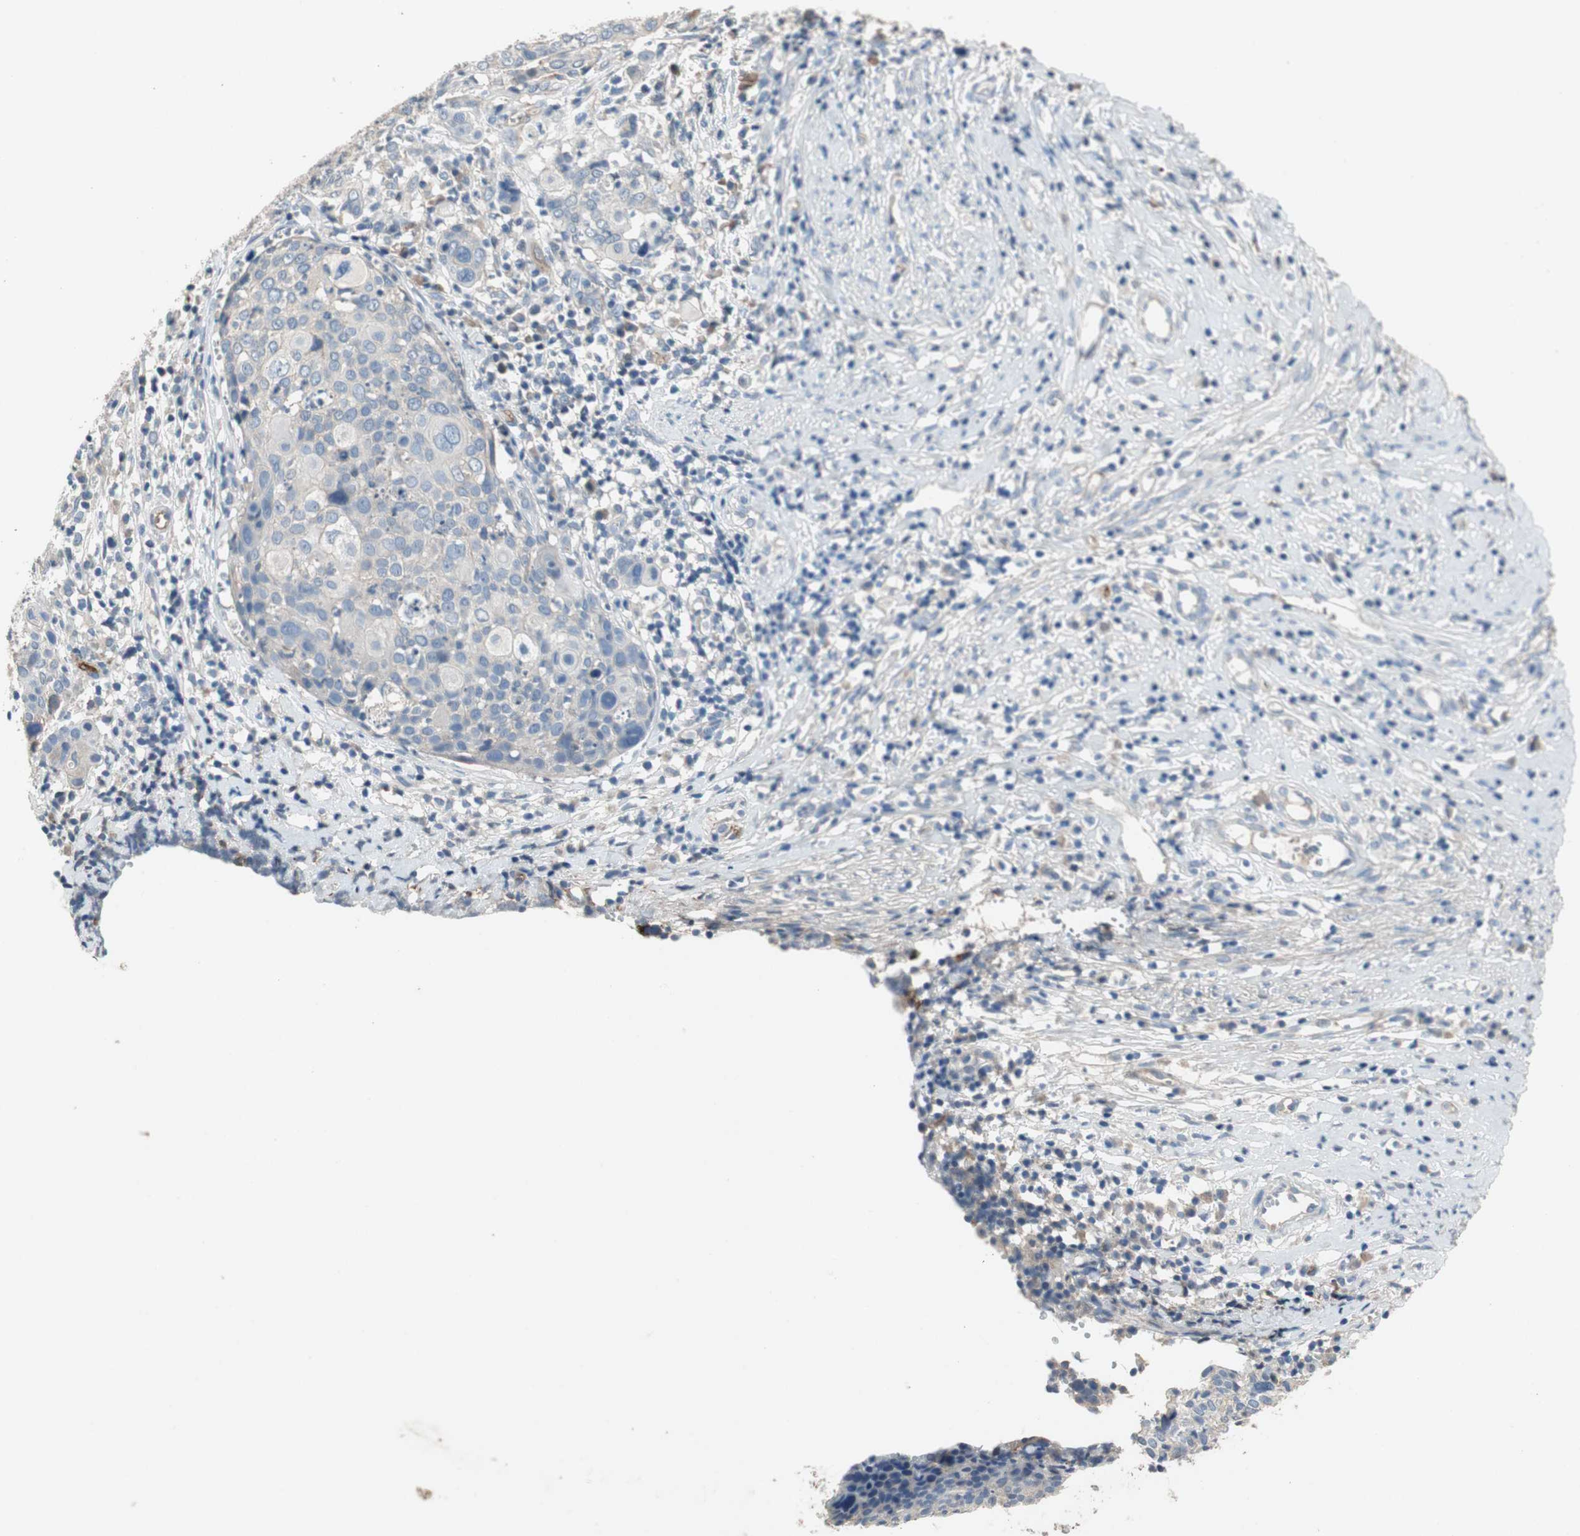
{"staining": {"intensity": "negative", "quantity": "none", "location": "none"}, "tissue": "cervical cancer", "cell_type": "Tumor cells", "image_type": "cancer", "snomed": [{"axis": "morphology", "description": "Squamous cell carcinoma, NOS"}, {"axis": "topography", "description": "Cervix"}], "caption": "Cervical cancer (squamous cell carcinoma) stained for a protein using immunohistochemistry demonstrates no staining tumor cells.", "gene": "ALPL", "patient": {"sex": "female", "age": 40}}